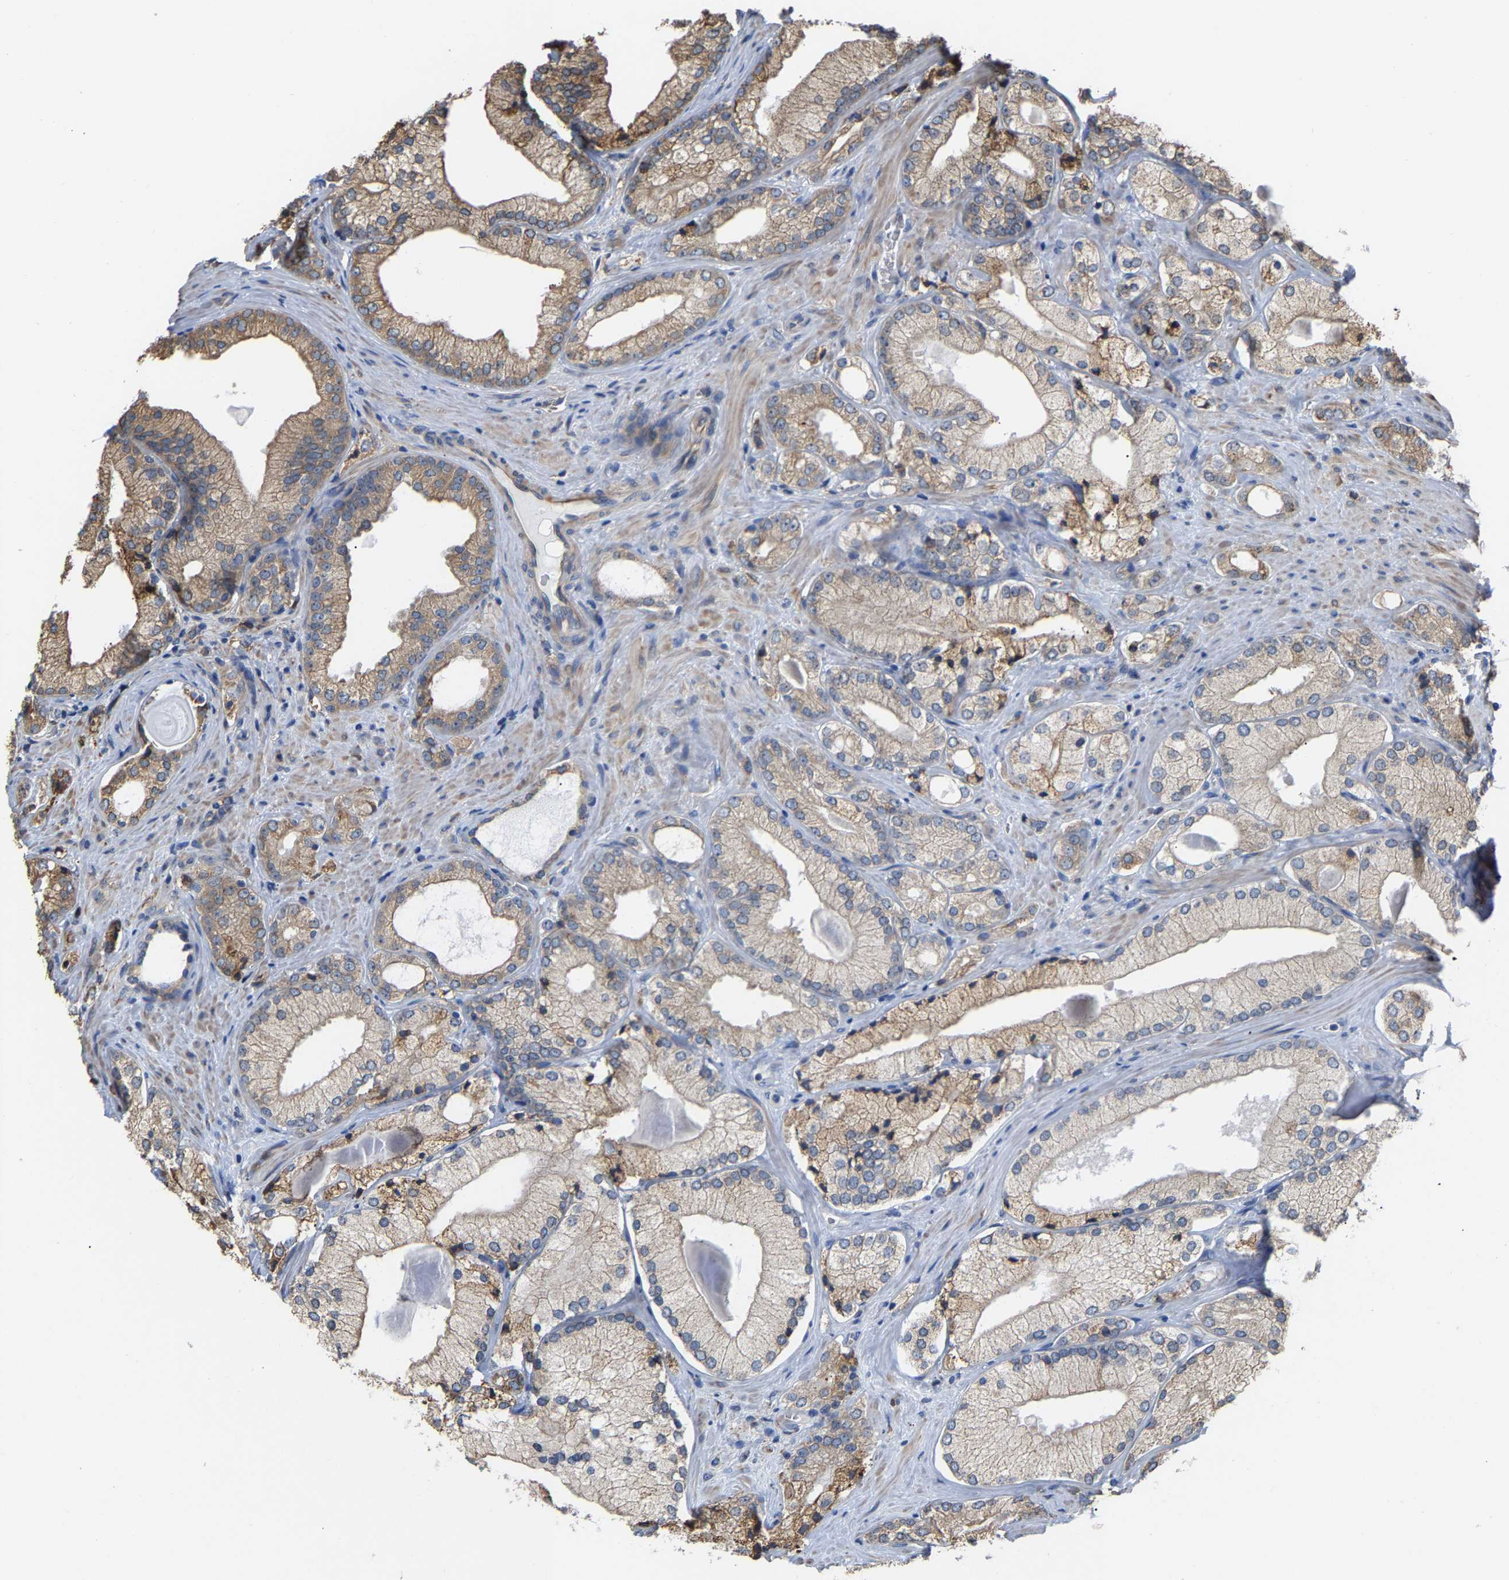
{"staining": {"intensity": "weak", "quantity": "25%-75%", "location": "cytoplasmic/membranous"}, "tissue": "prostate cancer", "cell_type": "Tumor cells", "image_type": "cancer", "snomed": [{"axis": "morphology", "description": "Adenocarcinoma, Low grade"}, {"axis": "topography", "description": "Prostate"}], "caption": "Low-grade adenocarcinoma (prostate) tissue demonstrates weak cytoplasmic/membranous staining in about 25%-75% of tumor cells", "gene": "ARAP1", "patient": {"sex": "male", "age": 65}}